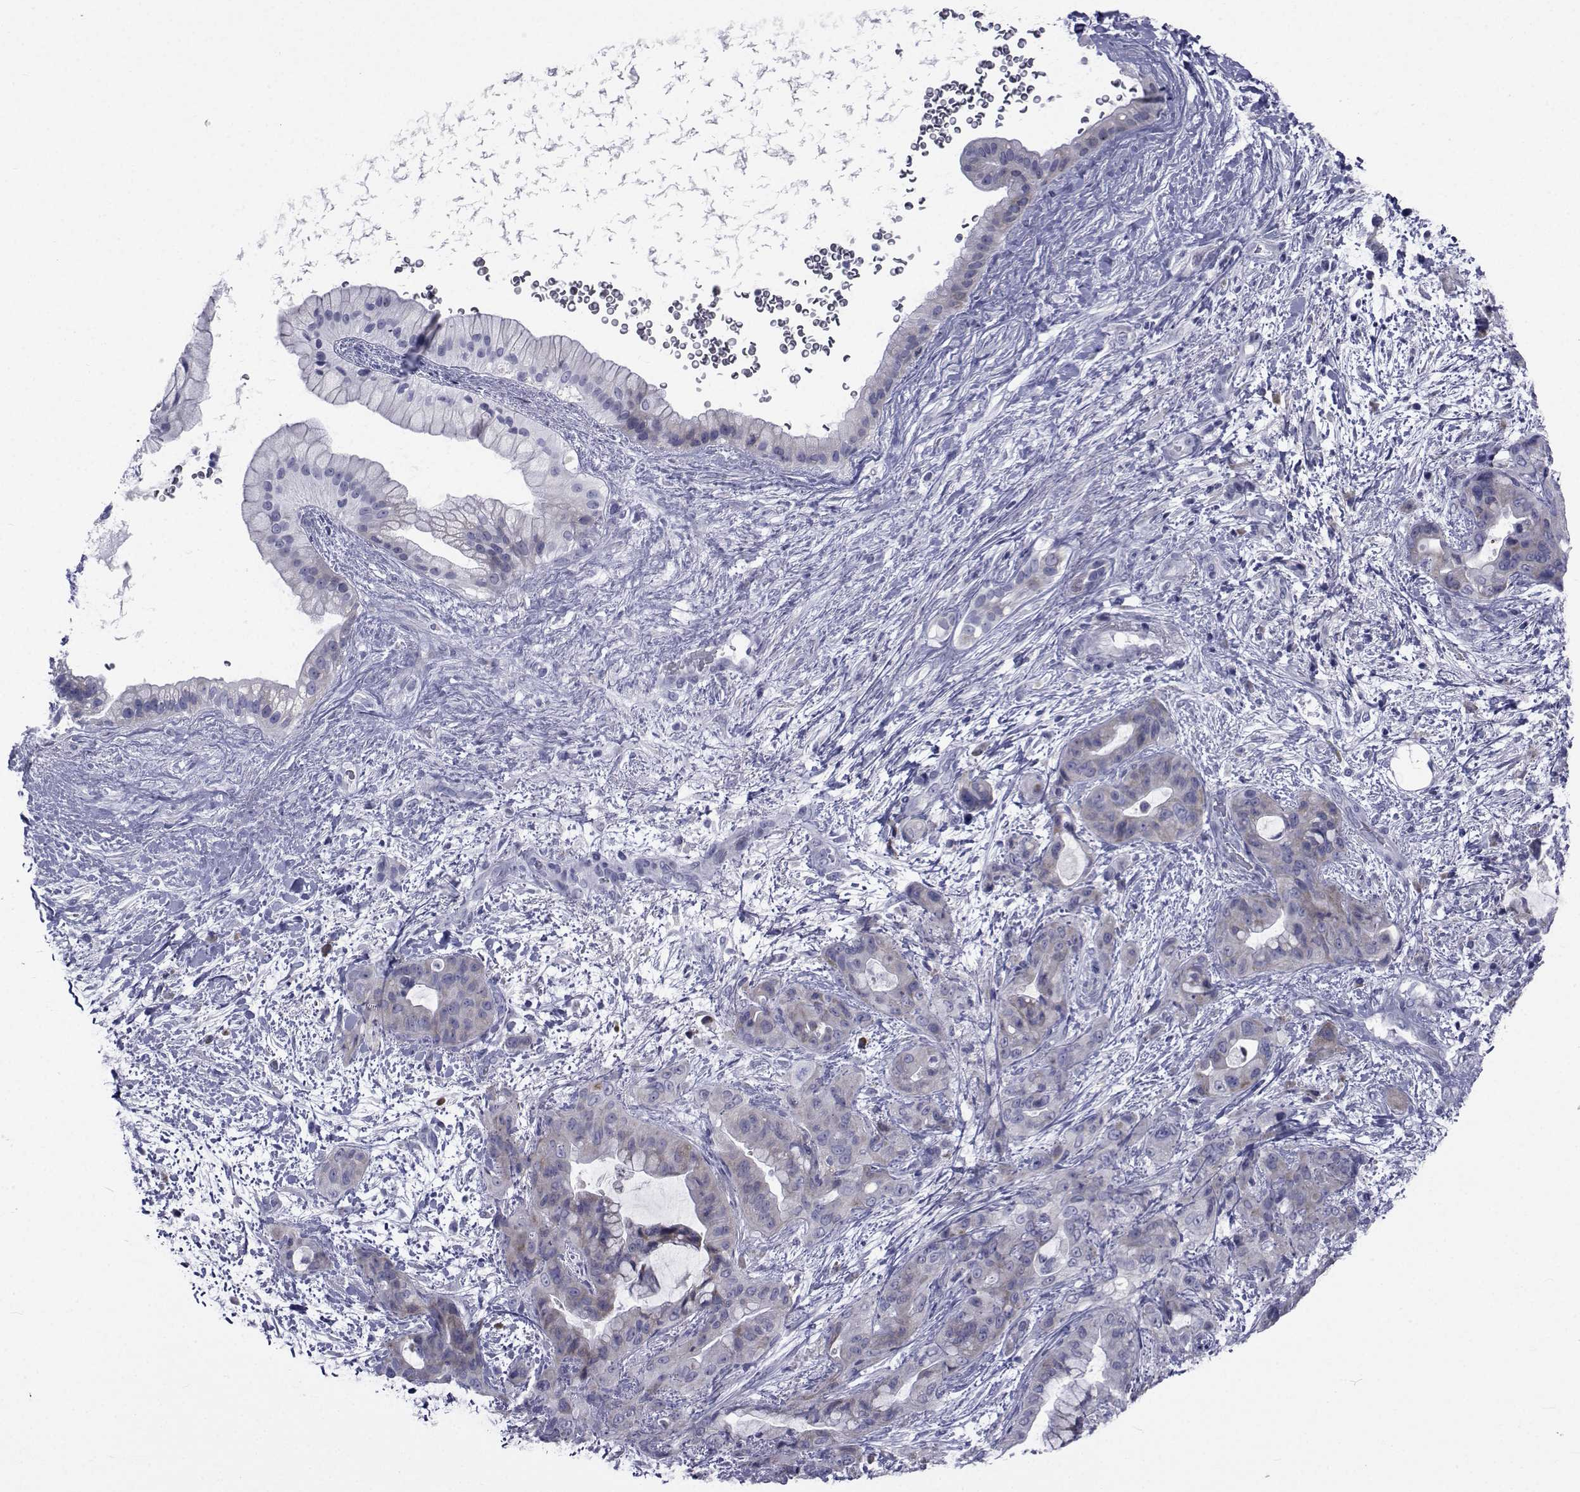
{"staining": {"intensity": "weak", "quantity": "<25%", "location": "cytoplasmic/membranous"}, "tissue": "pancreatic cancer", "cell_type": "Tumor cells", "image_type": "cancer", "snomed": [{"axis": "morphology", "description": "Adenocarcinoma, NOS"}, {"axis": "topography", "description": "Pancreas"}], "caption": "Human adenocarcinoma (pancreatic) stained for a protein using immunohistochemistry (IHC) exhibits no positivity in tumor cells.", "gene": "ROPN1", "patient": {"sex": "male", "age": 71}}